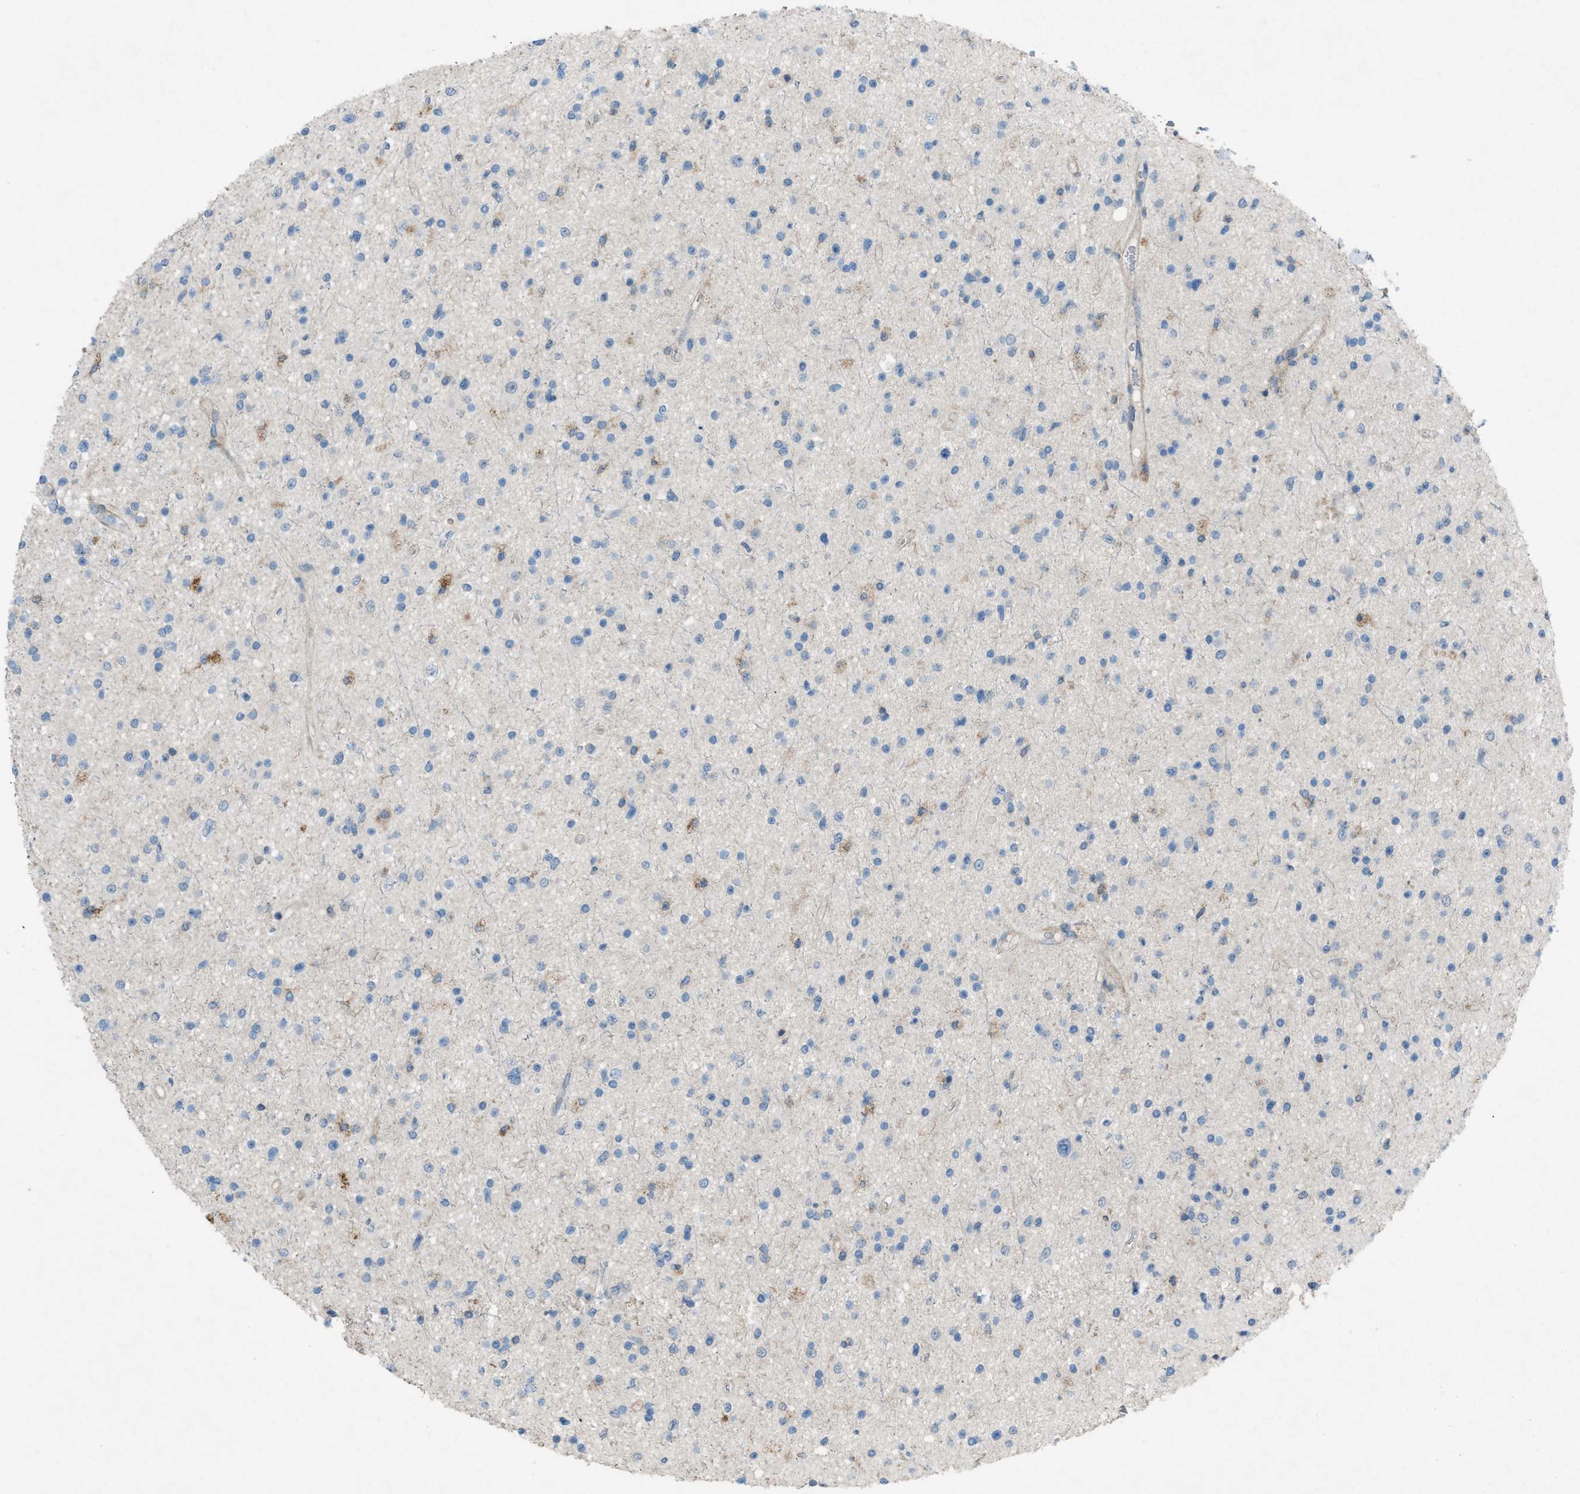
{"staining": {"intensity": "negative", "quantity": "none", "location": "none"}, "tissue": "glioma", "cell_type": "Tumor cells", "image_type": "cancer", "snomed": [{"axis": "morphology", "description": "Glioma, malignant, High grade"}, {"axis": "topography", "description": "Brain"}], "caption": "The image displays no significant positivity in tumor cells of malignant glioma (high-grade).", "gene": "NCK2", "patient": {"sex": "male", "age": 33}}